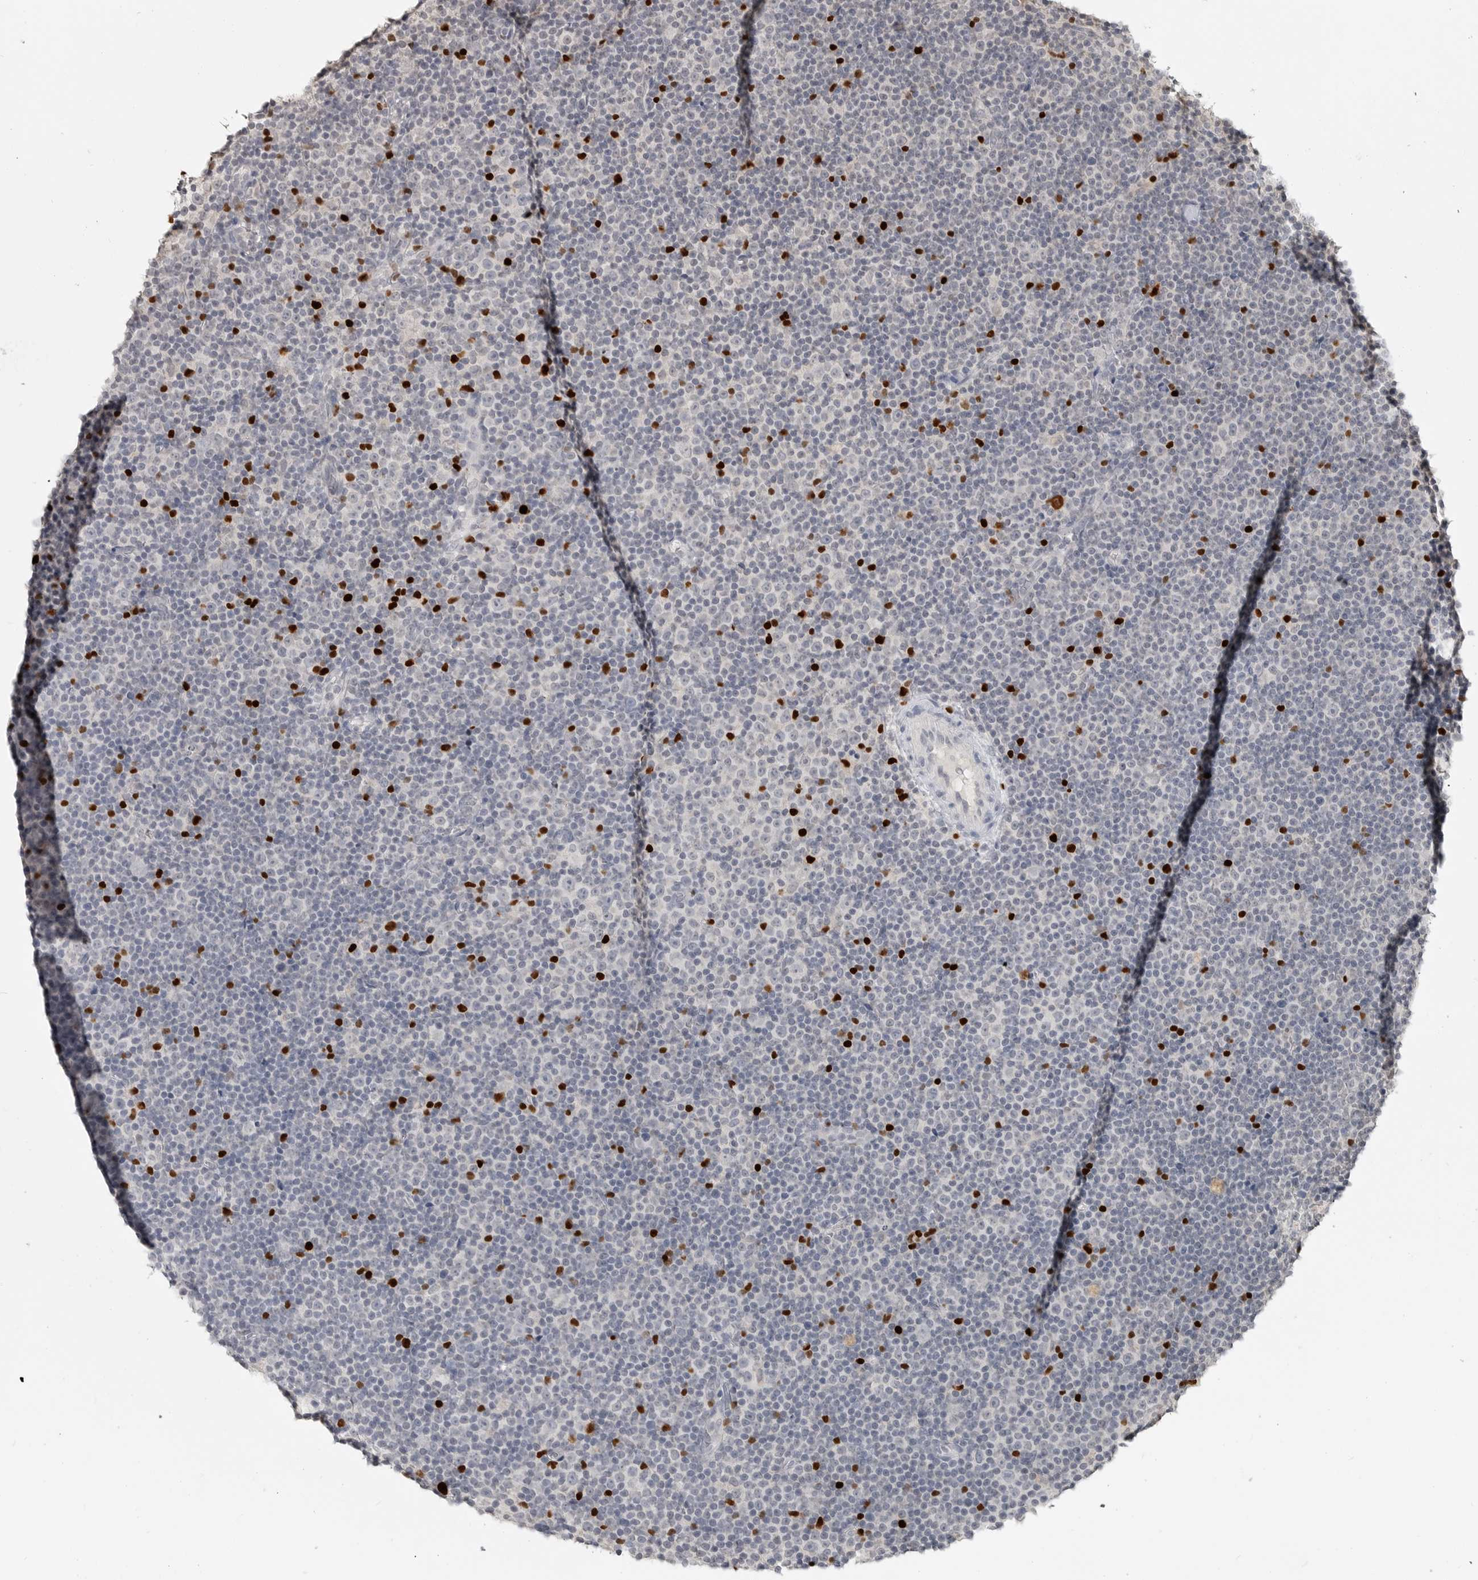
{"staining": {"intensity": "negative", "quantity": "none", "location": "none"}, "tissue": "lymphoma", "cell_type": "Tumor cells", "image_type": "cancer", "snomed": [{"axis": "morphology", "description": "Malignant lymphoma, non-Hodgkin's type, Low grade"}, {"axis": "topography", "description": "Lymph node"}], "caption": "Immunohistochemistry (IHC) histopathology image of neoplastic tissue: human malignant lymphoma, non-Hodgkin's type (low-grade) stained with DAB exhibits no significant protein staining in tumor cells.", "gene": "FOXP3", "patient": {"sex": "female", "age": 67}}